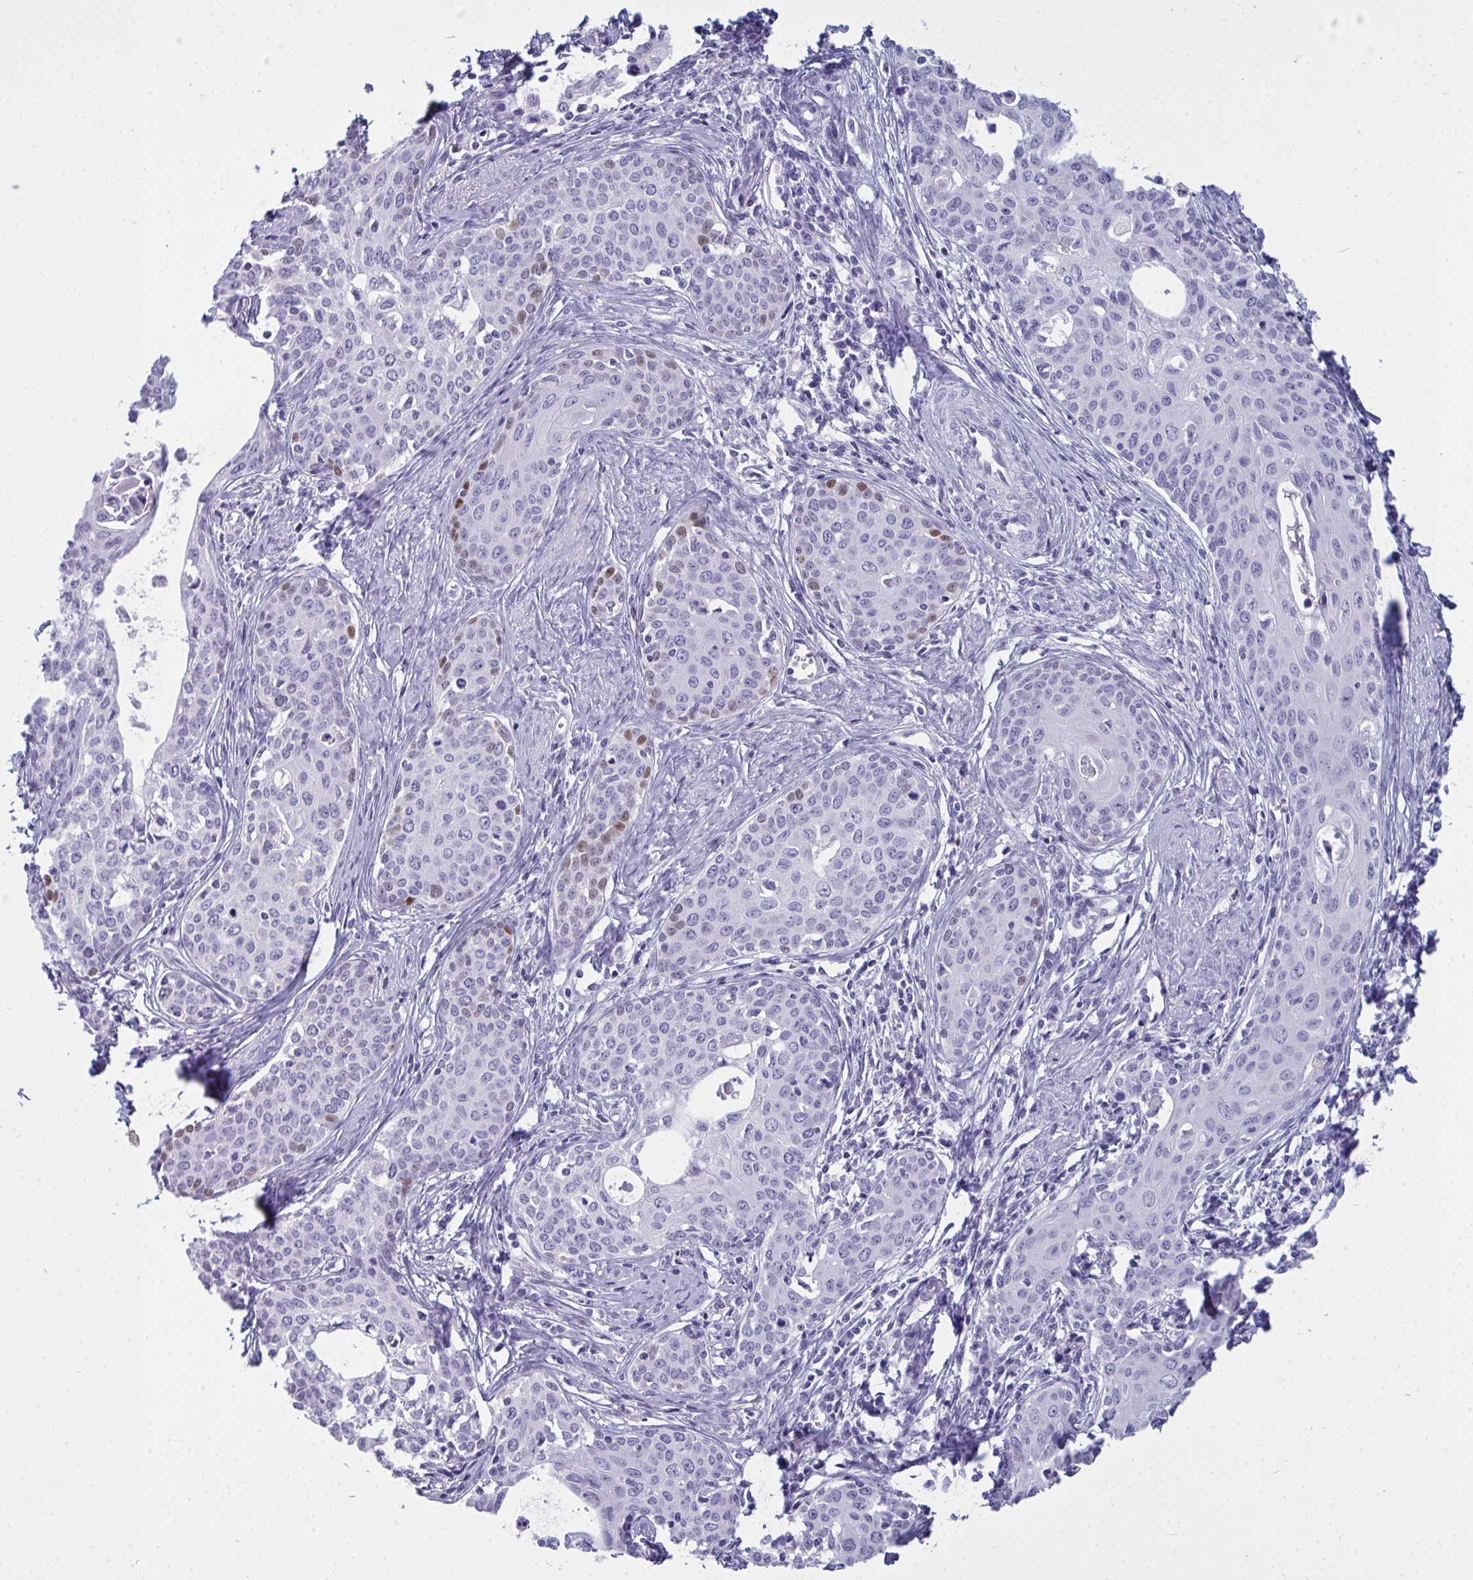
{"staining": {"intensity": "negative", "quantity": "none", "location": "none"}, "tissue": "cervical cancer", "cell_type": "Tumor cells", "image_type": "cancer", "snomed": [{"axis": "morphology", "description": "Squamous cell carcinoma, NOS"}, {"axis": "morphology", "description": "Adenocarcinoma, NOS"}, {"axis": "topography", "description": "Cervix"}], "caption": "Squamous cell carcinoma (cervical) was stained to show a protein in brown. There is no significant positivity in tumor cells.", "gene": "SERPINB10", "patient": {"sex": "female", "age": 52}}